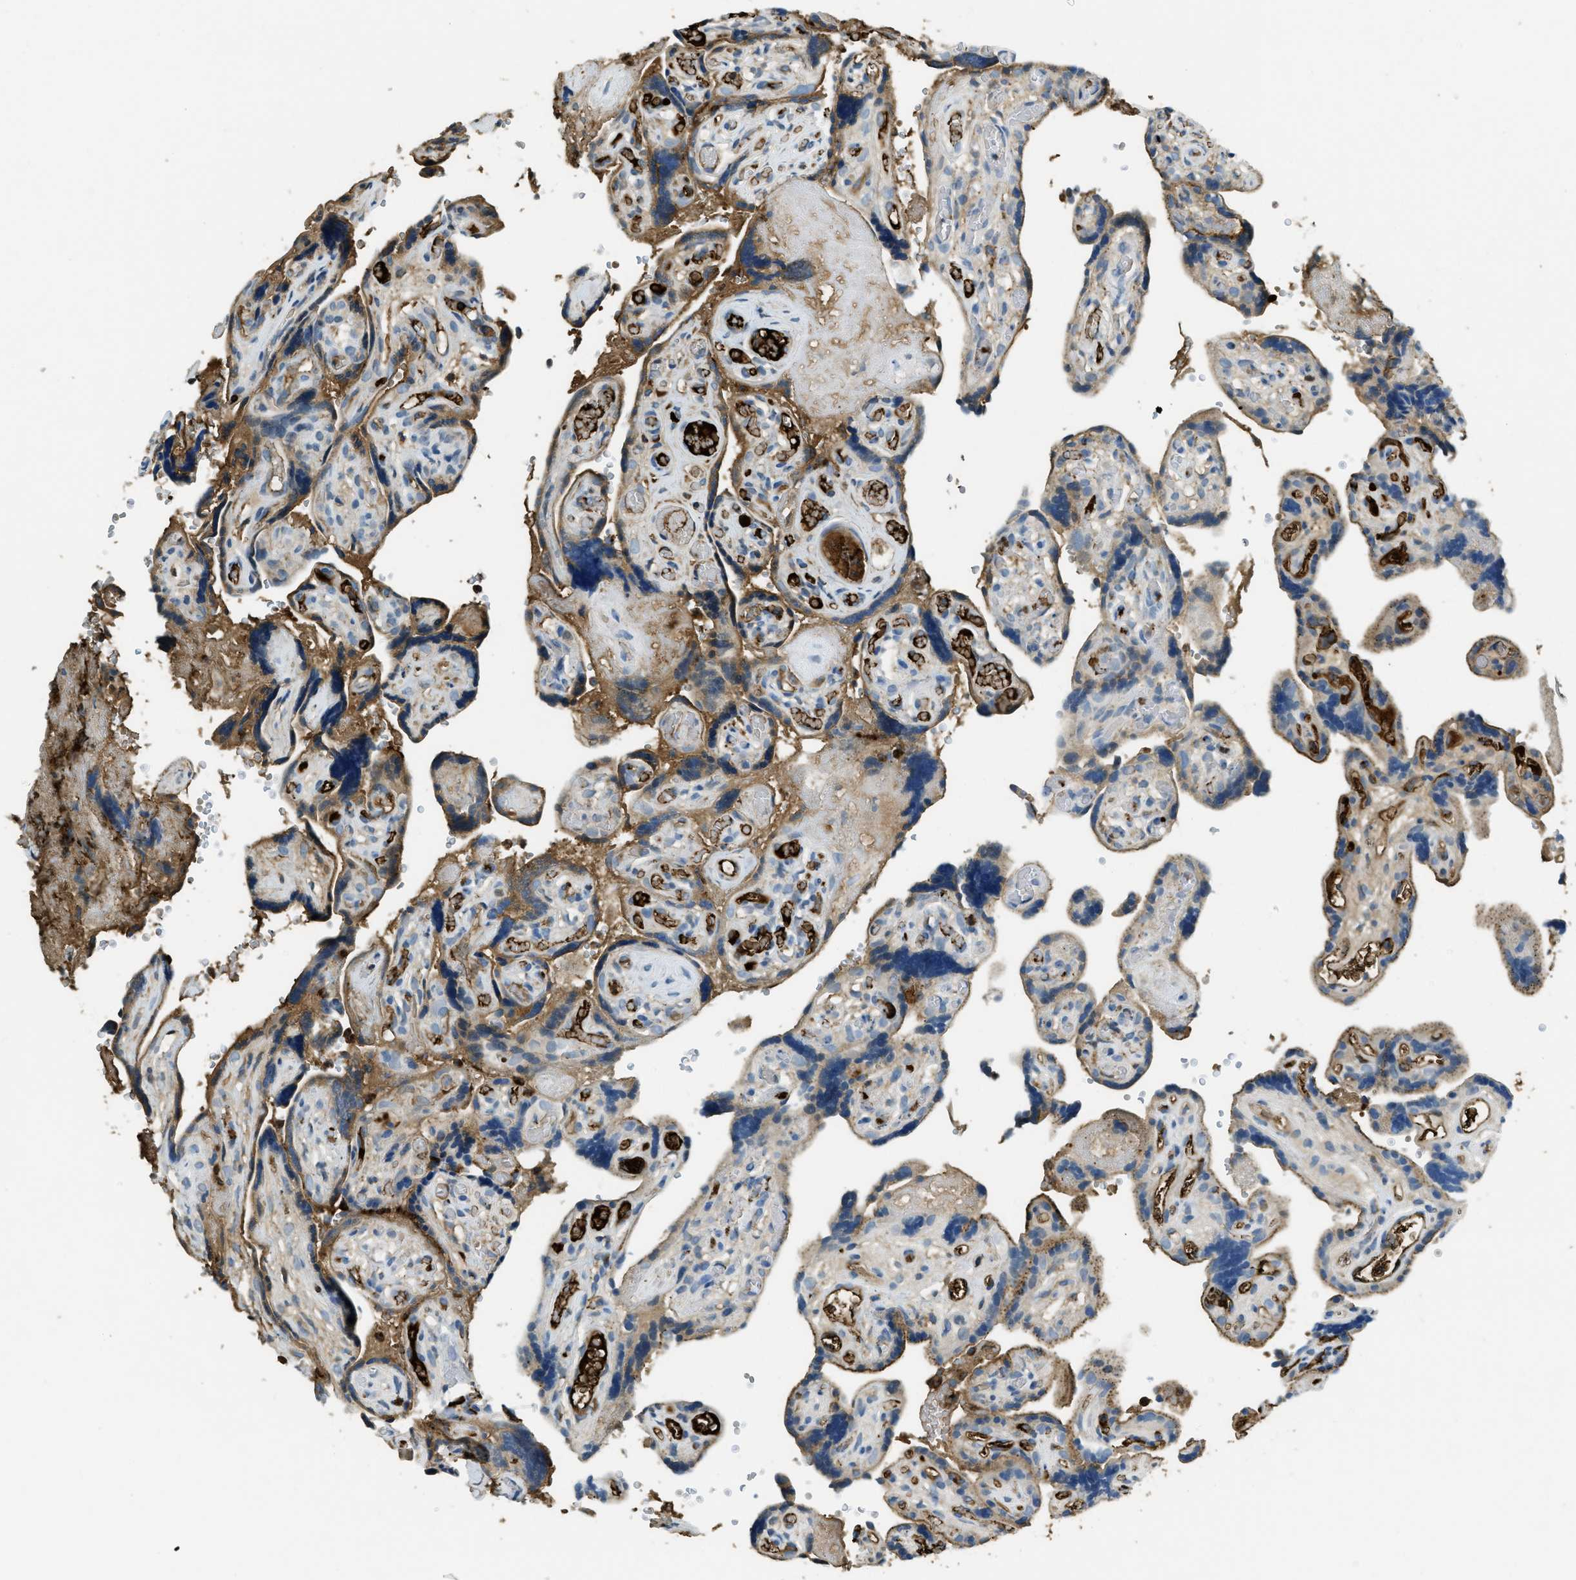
{"staining": {"intensity": "moderate", "quantity": ">75%", "location": "cytoplasmic/membranous"}, "tissue": "placenta", "cell_type": "Trophoblastic cells", "image_type": "normal", "snomed": [{"axis": "morphology", "description": "Normal tissue, NOS"}, {"axis": "topography", "description": "Placenta"}], "caption": "A high-resolution micrograph shows immunohistochemistry (IHC) staining of unremarkable placenta, which exhibits moderate cytoplasmic/membranous expression in approximately >75% of trophoblastic cells. Using DAB (brown) and hematoxylin (blue) stains, captured at high magnification using brightfield microscopy.", "gene": "PRTN3", "patient": {"sex": "female", "age": 30}}